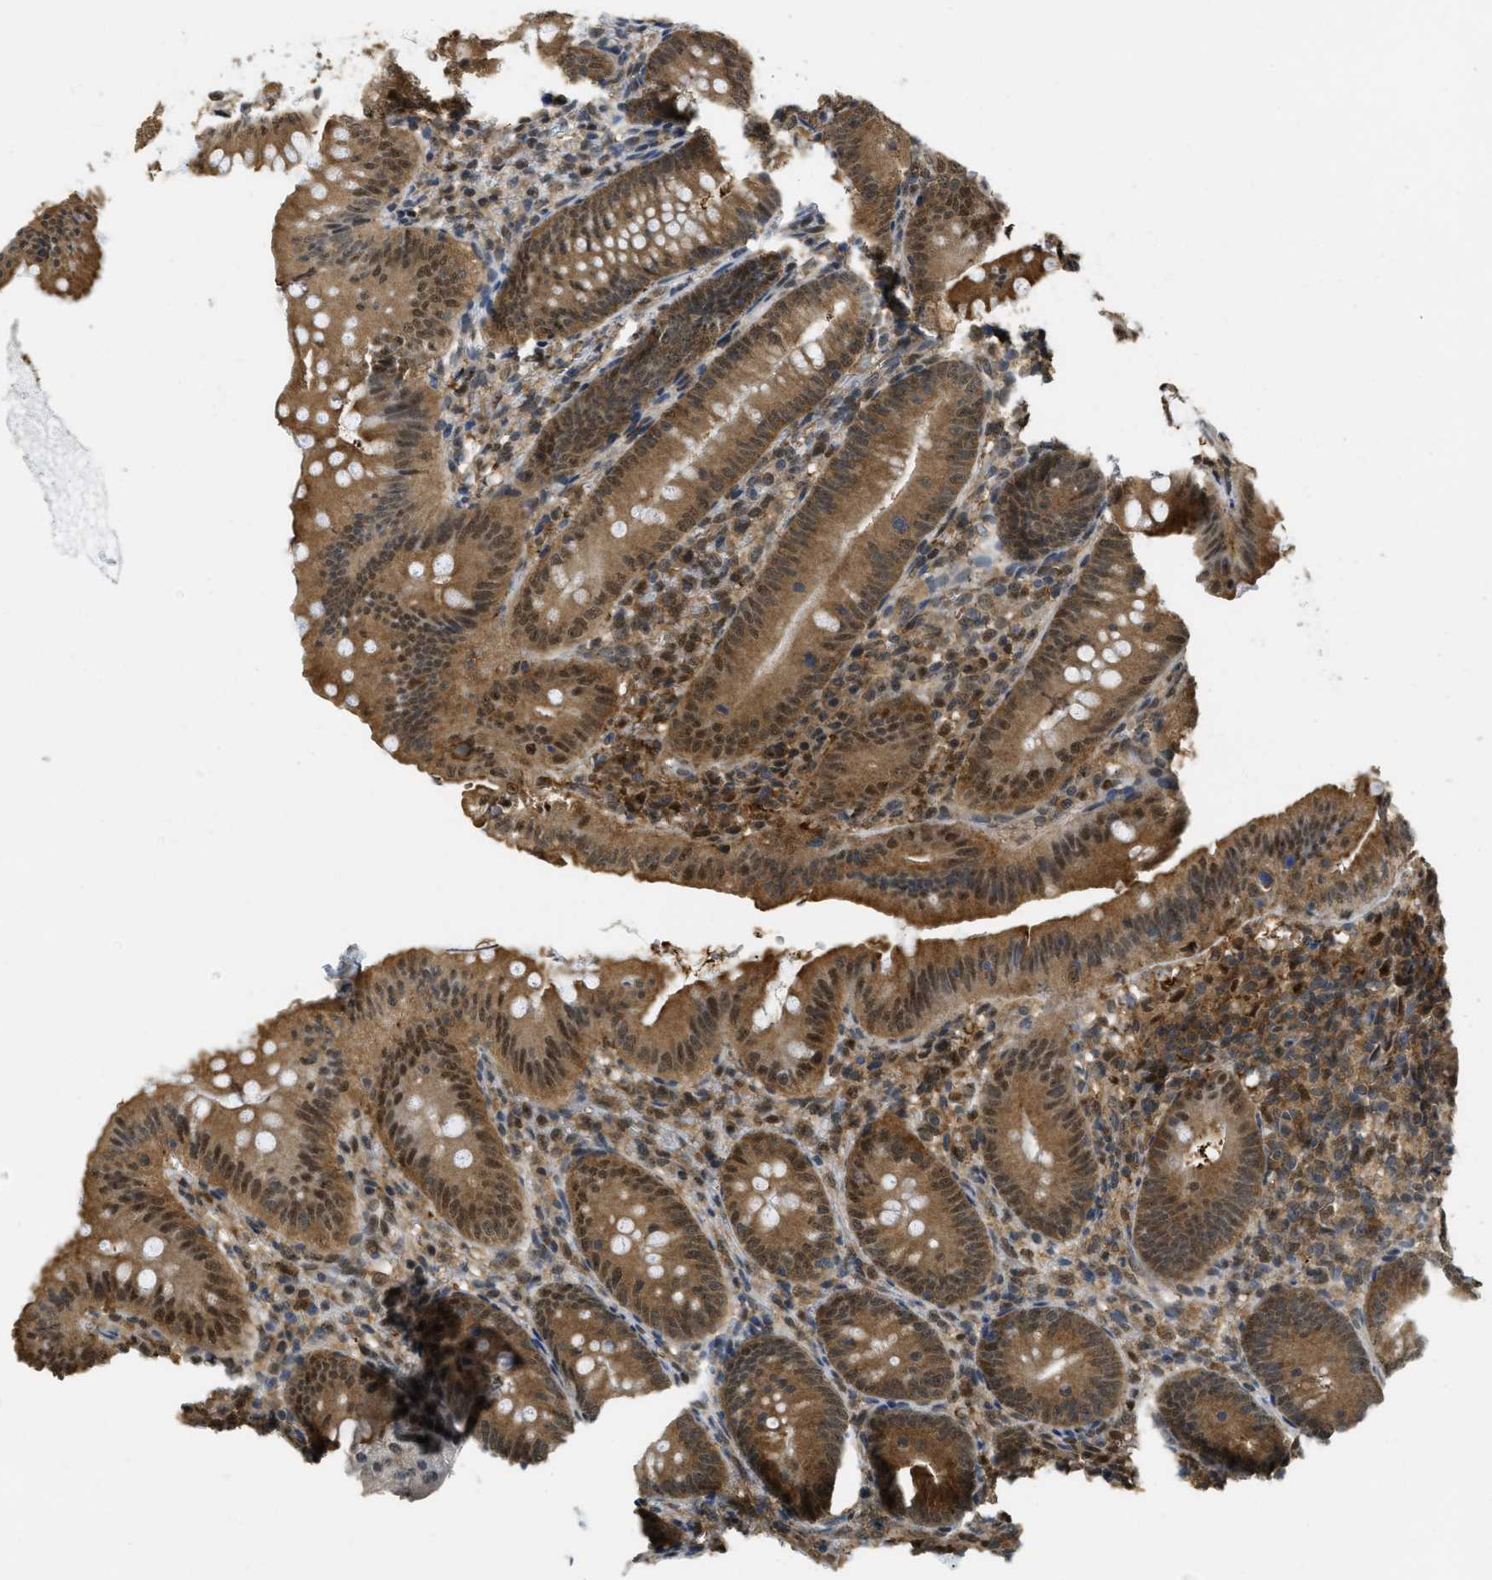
{"staining": {"intensity": "moderate", "quantity": ">75%", "location": "cytoplasmic/membranous,nuclear"}, "tissue": "appendix", "cell_type": "Glandular cells", "image_type": "normal", "snomed": [{"axis": "morphology", "description": "Normal tissue, NOS"}, {"axis": "topography", "description": "Appendix"}], "caption": "Protein expression analysis of benign human appendix reveals moderate cytoplasmic/membranous,nuclear staining in about >75% of glandular cells. Using DAB (3,3'-diaminobenzidine) (brown) and hematoxylin (blue) stains, captured at high magnification using brightfield microscopy.", "gene": "PSMC5", "patient": {"sex": "male", "age": 1}}